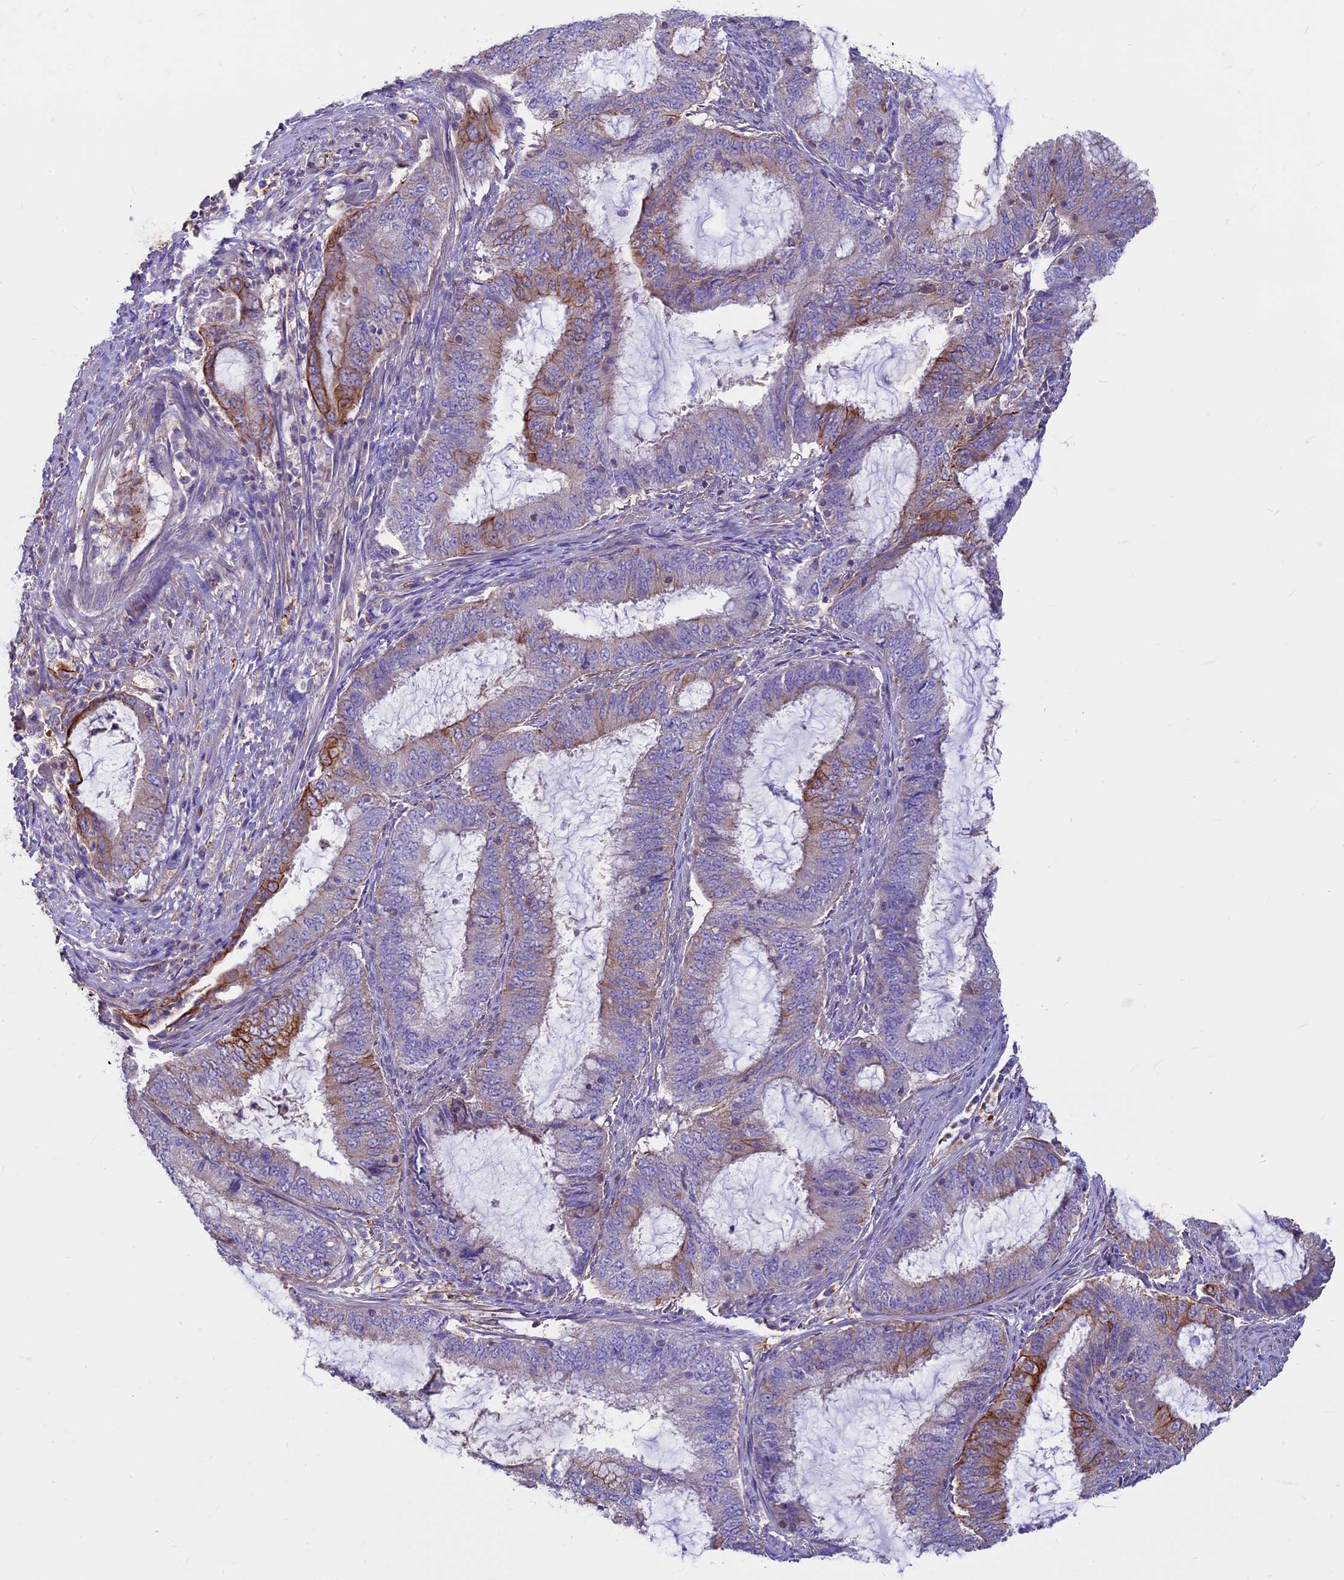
{"staining": {"intensity": "strong", "quantity": "25%-75%", "location": "cytoplasmic/membranous"}, "tissue": "endometrial cancer", "cell_type": "Tumor cells", "image_type": "cancer", "snomed": [{"axis": "morphology", "description": "Adenocarcinoma, NOS"}, {"axis": "topography", "description": "Endometrium"}], "caption": "Endometrial cancer (adenocarcinoma) tissue reveals strong cytoplasmic/membranous positivity in about 25%-75% of tumor cells, visualized by immunohistochemistry. (Brightfield microscopy of DAB IHC at high magnification).", "gene": "CDAN1", "patient": {"sex": "female", "age": 51}}